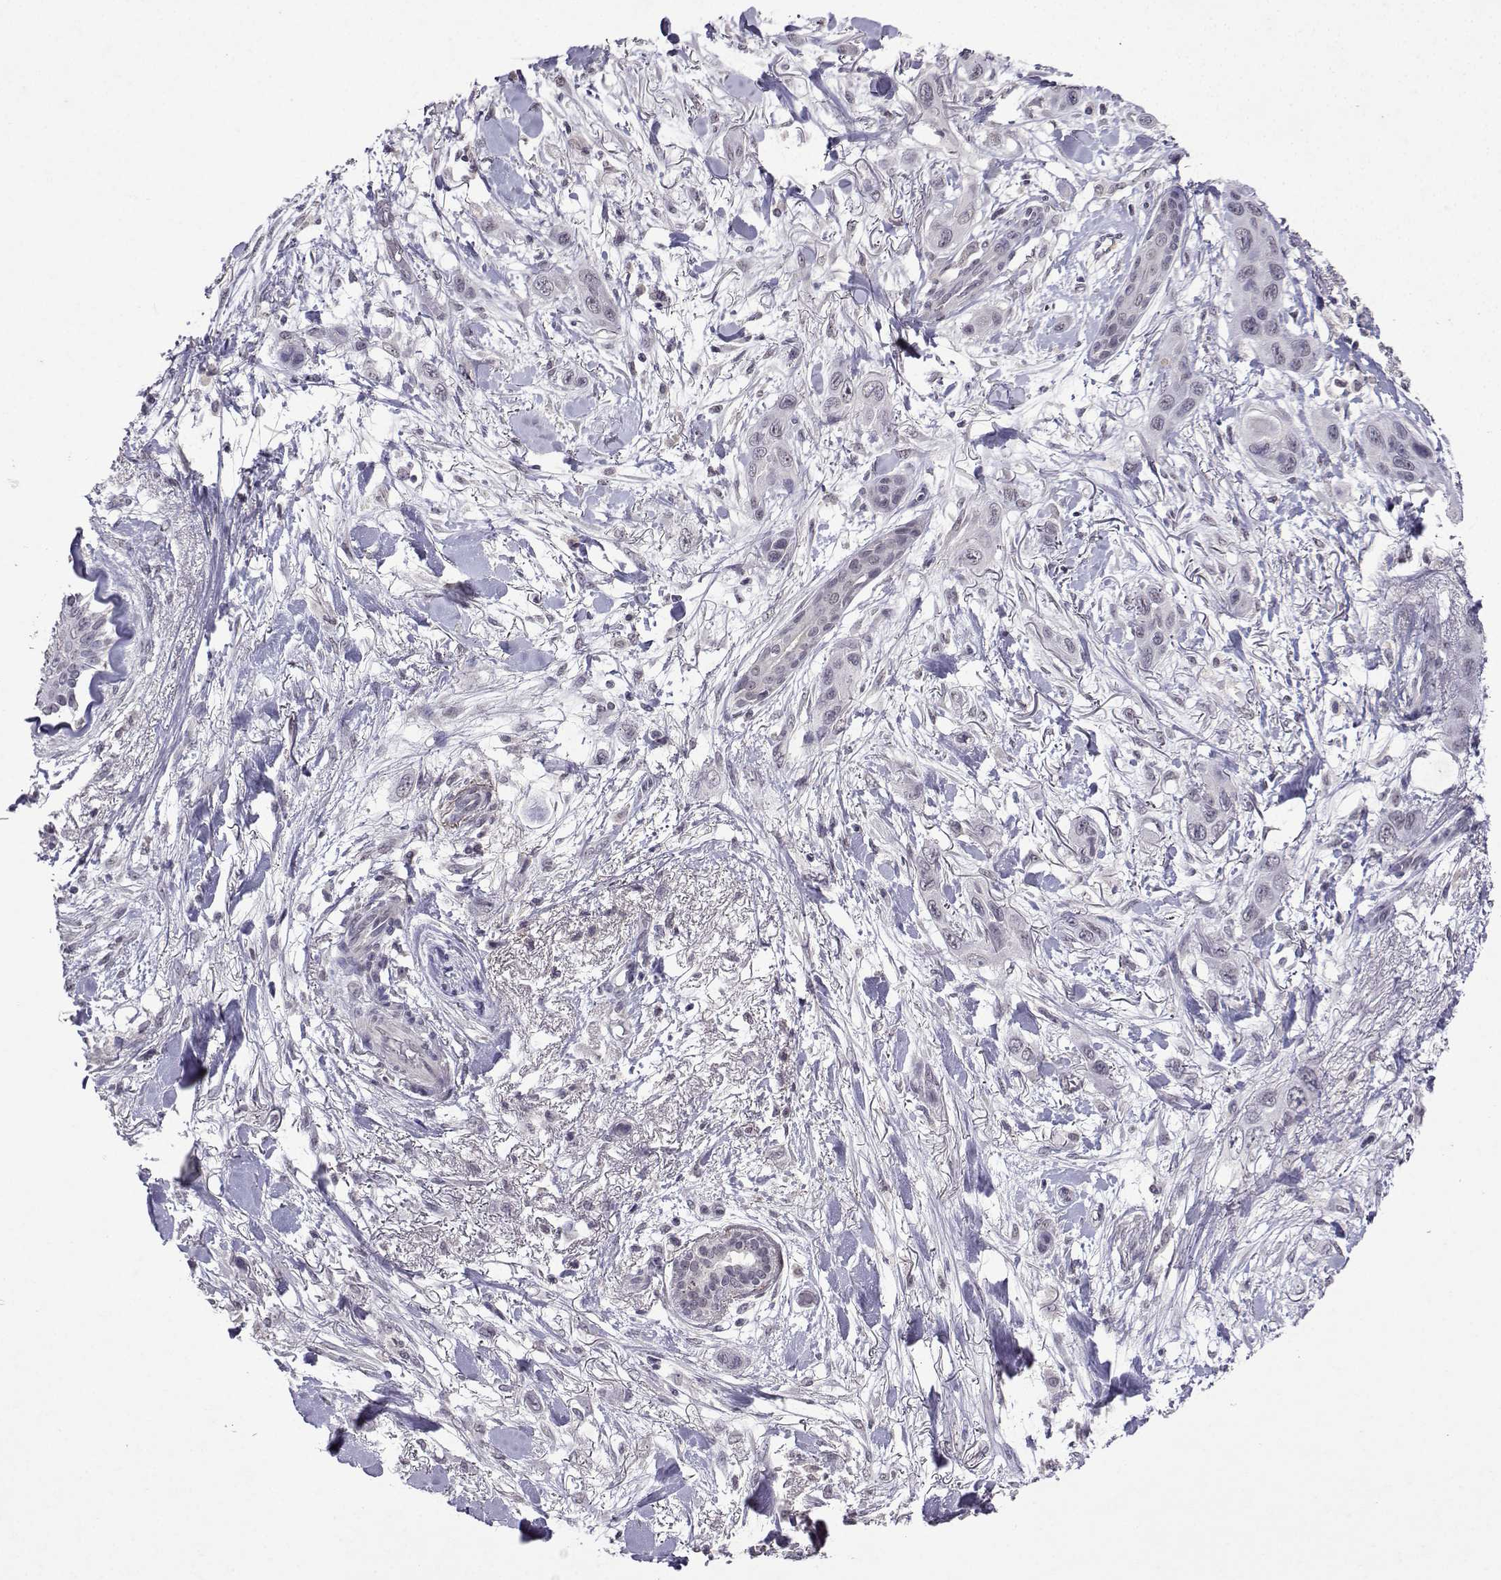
{"staining": {"intensity": "negative", "quantity": "none", "location": "none"}, "tissue": "skin cancer", "cell_type": "Tumor cells", "image_type": "cancer", "snomed": [{"axis": "morphology", "description": "Squamous cell carcinoma, NOS"}, {"axis": "topography", "description": "Skin"}], "caption": "IHC micrograph of neoplastic tissue: human skin cancer stained with DAB shows no significant protein positivity in tumor cells.", "gene": "CCL28", "patient": {"sex": "male", "age": 79}}